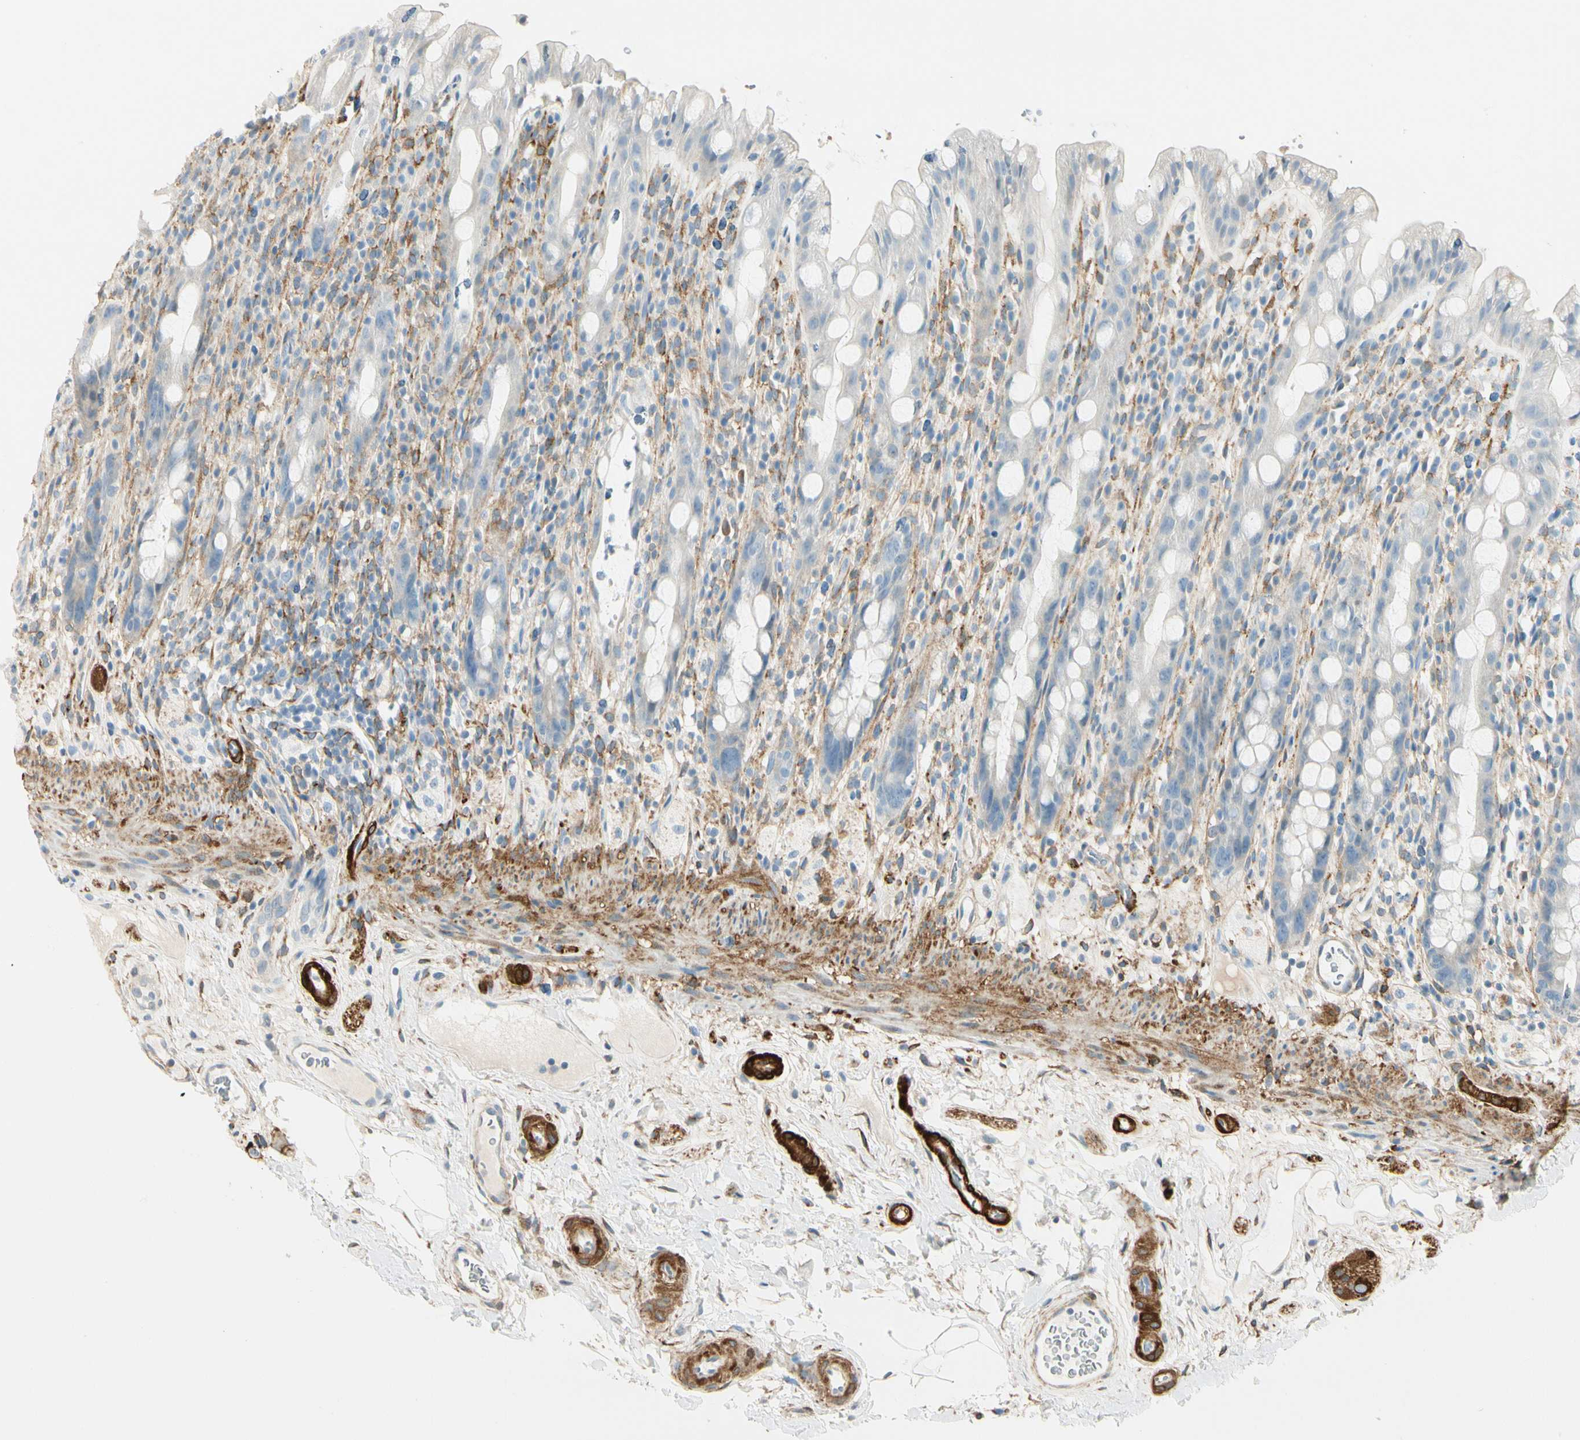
{"staining": {"intensity": "negative", "quantity": "none", "location": "none"}, "tissue": "rectum", "cell_type": "Glandular cells", "image_type": "normal", "snomed": [{"axis": "morphology", "description": "Normal tissue, NOS"}, {"axis": "topography", "description": "Rectum"}], "caption": "Glandular cells show no significant positivity in normal rectum. (DAB IHC with hematoxylin counter stain).", "gene": "AMPH", "patient": {"sex": "male", "age": 44}}